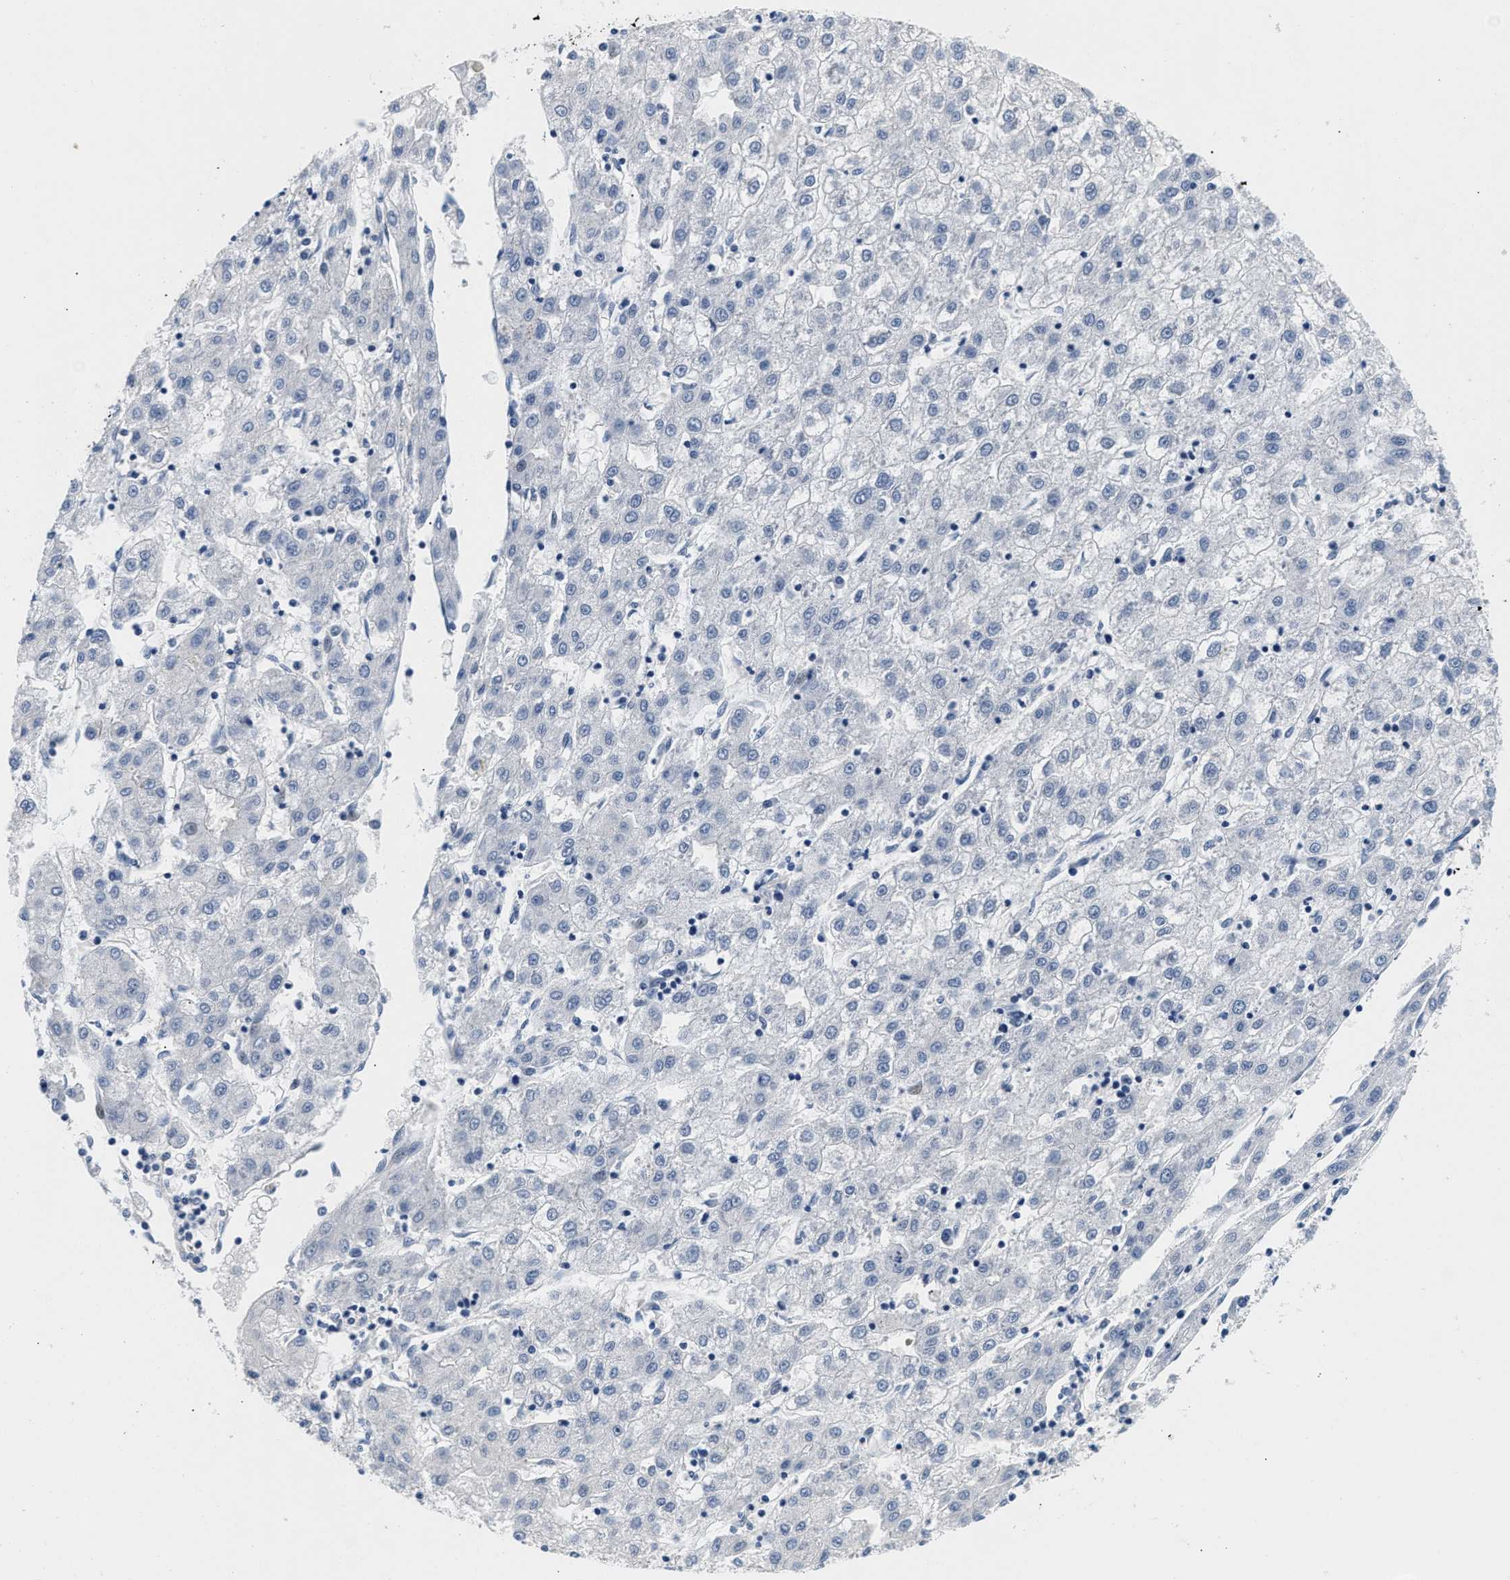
{"staining": {"intensity": "negative", "quantity": "none", "location": "none"}, "tissue": "liver cancer", "cell_type": "Tumor cells", "image_type": "cancer", "snomed": [{"axis": "morphology", "description": "Carcinoma, Hepatocellular, NOS"}, {"axis": "topography", "description": "Liver"}], "caption": "An immunohistochemistry (IHC) micrograph of liver cancer is shown. There is no staining in tumor cells of liver cancer. The staining was performed using DAB to visualize the protein expression in brown, while the nuclei were stained in blue with hematoxylin (Magnification: 20x).", "gene": "PDP1", "patient": {"sex": "male", "age": 72}}